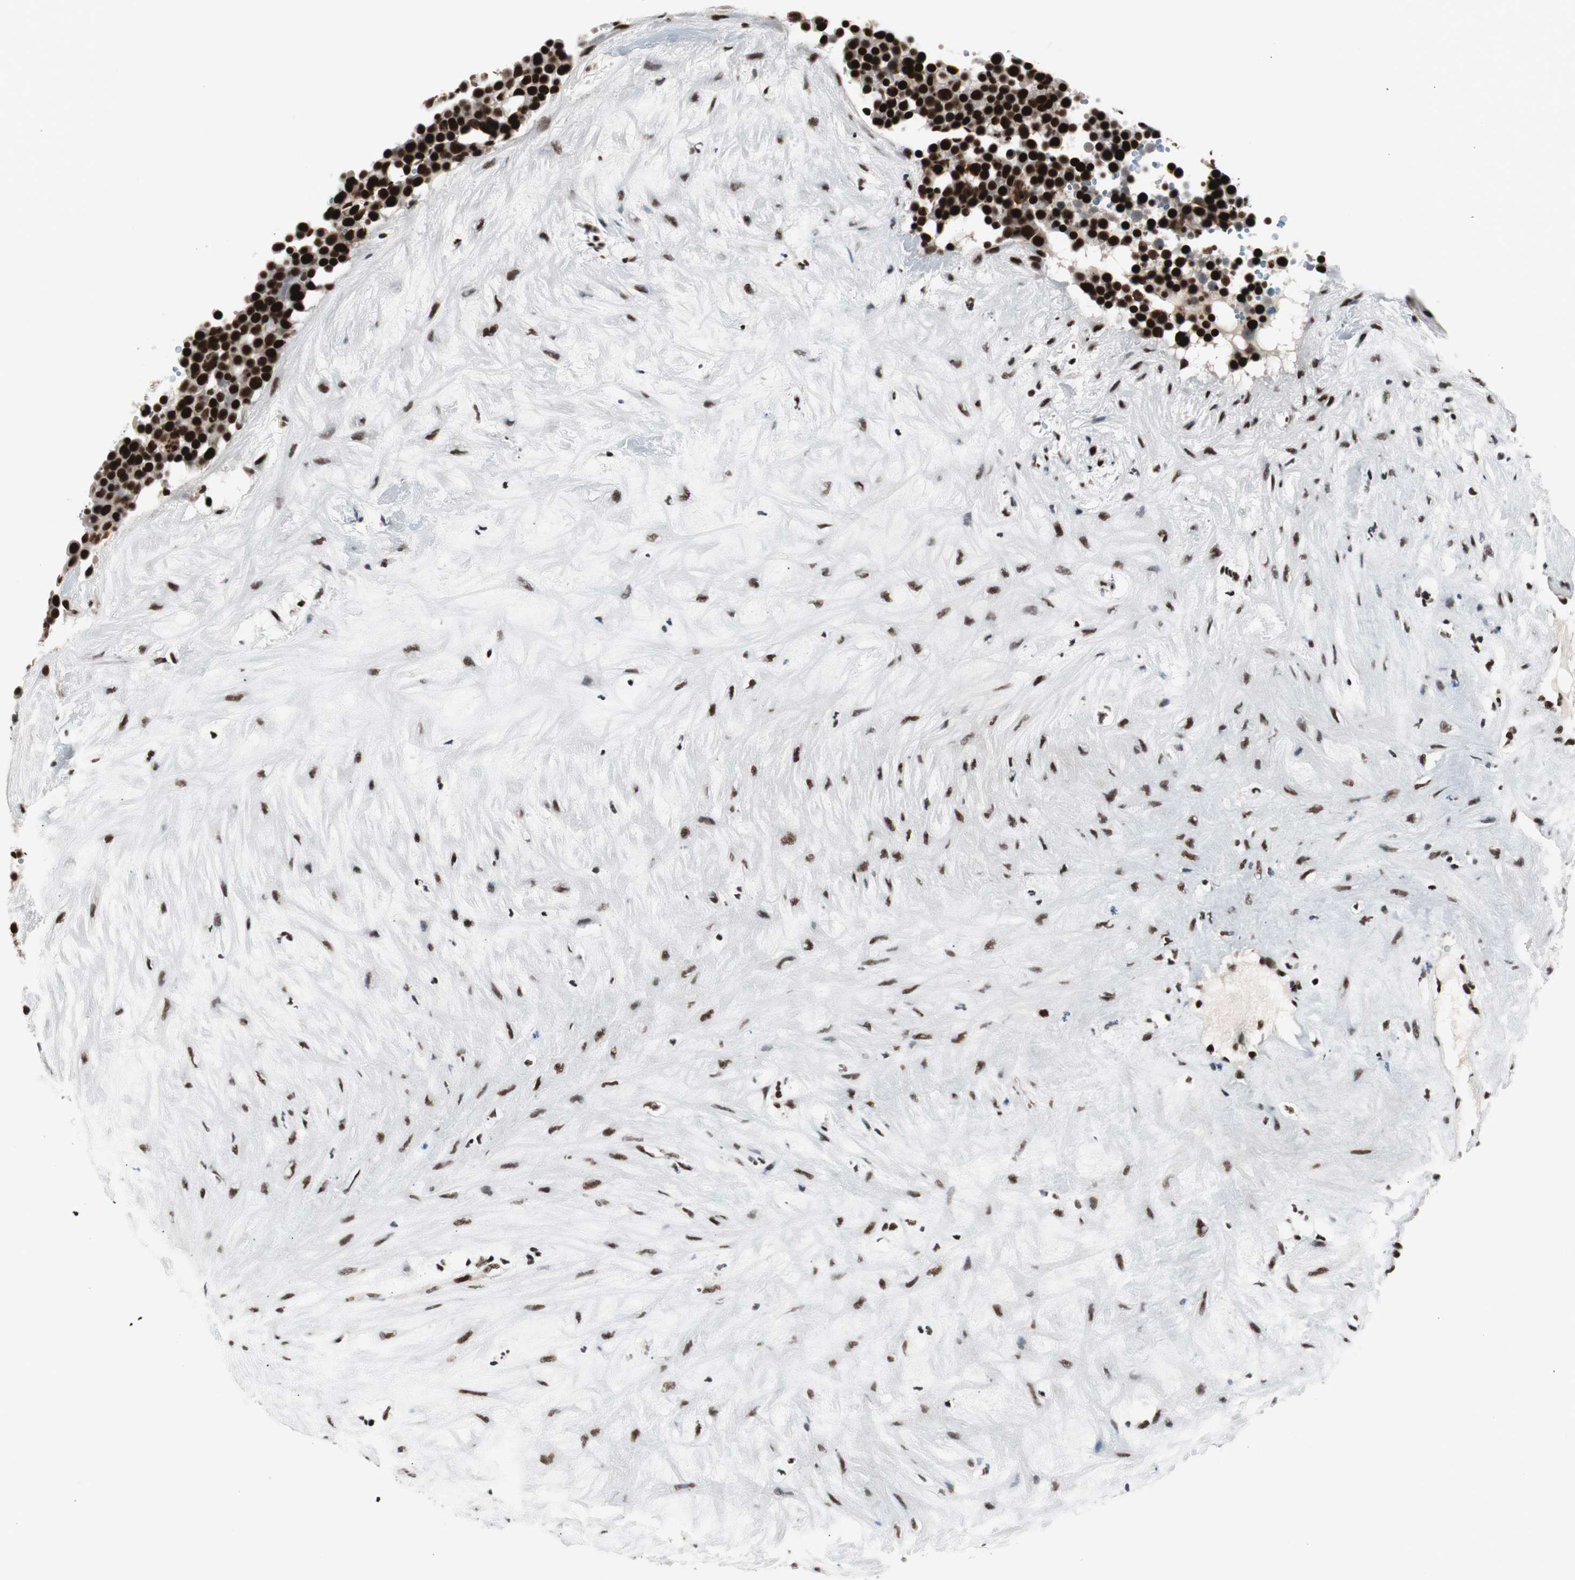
{"staining": {"intensity": "strong", "quantity": ">75%", "location": "nuclear"}, "tissue": "testis cancer", "cell_type": "Tumor cells", "image_type": "cancer", "snomed": [{"axis": "morphology", "description": "Seminoma, NOS"}, {"axis": "topography", "description": "Testis"}], "caption": "Tumor cells exhibit strong nuclear staining in approximately >75% of cells in testis cancer.", "gene": "XRCC1", "patient": {"sex": "male", "age": 71}}